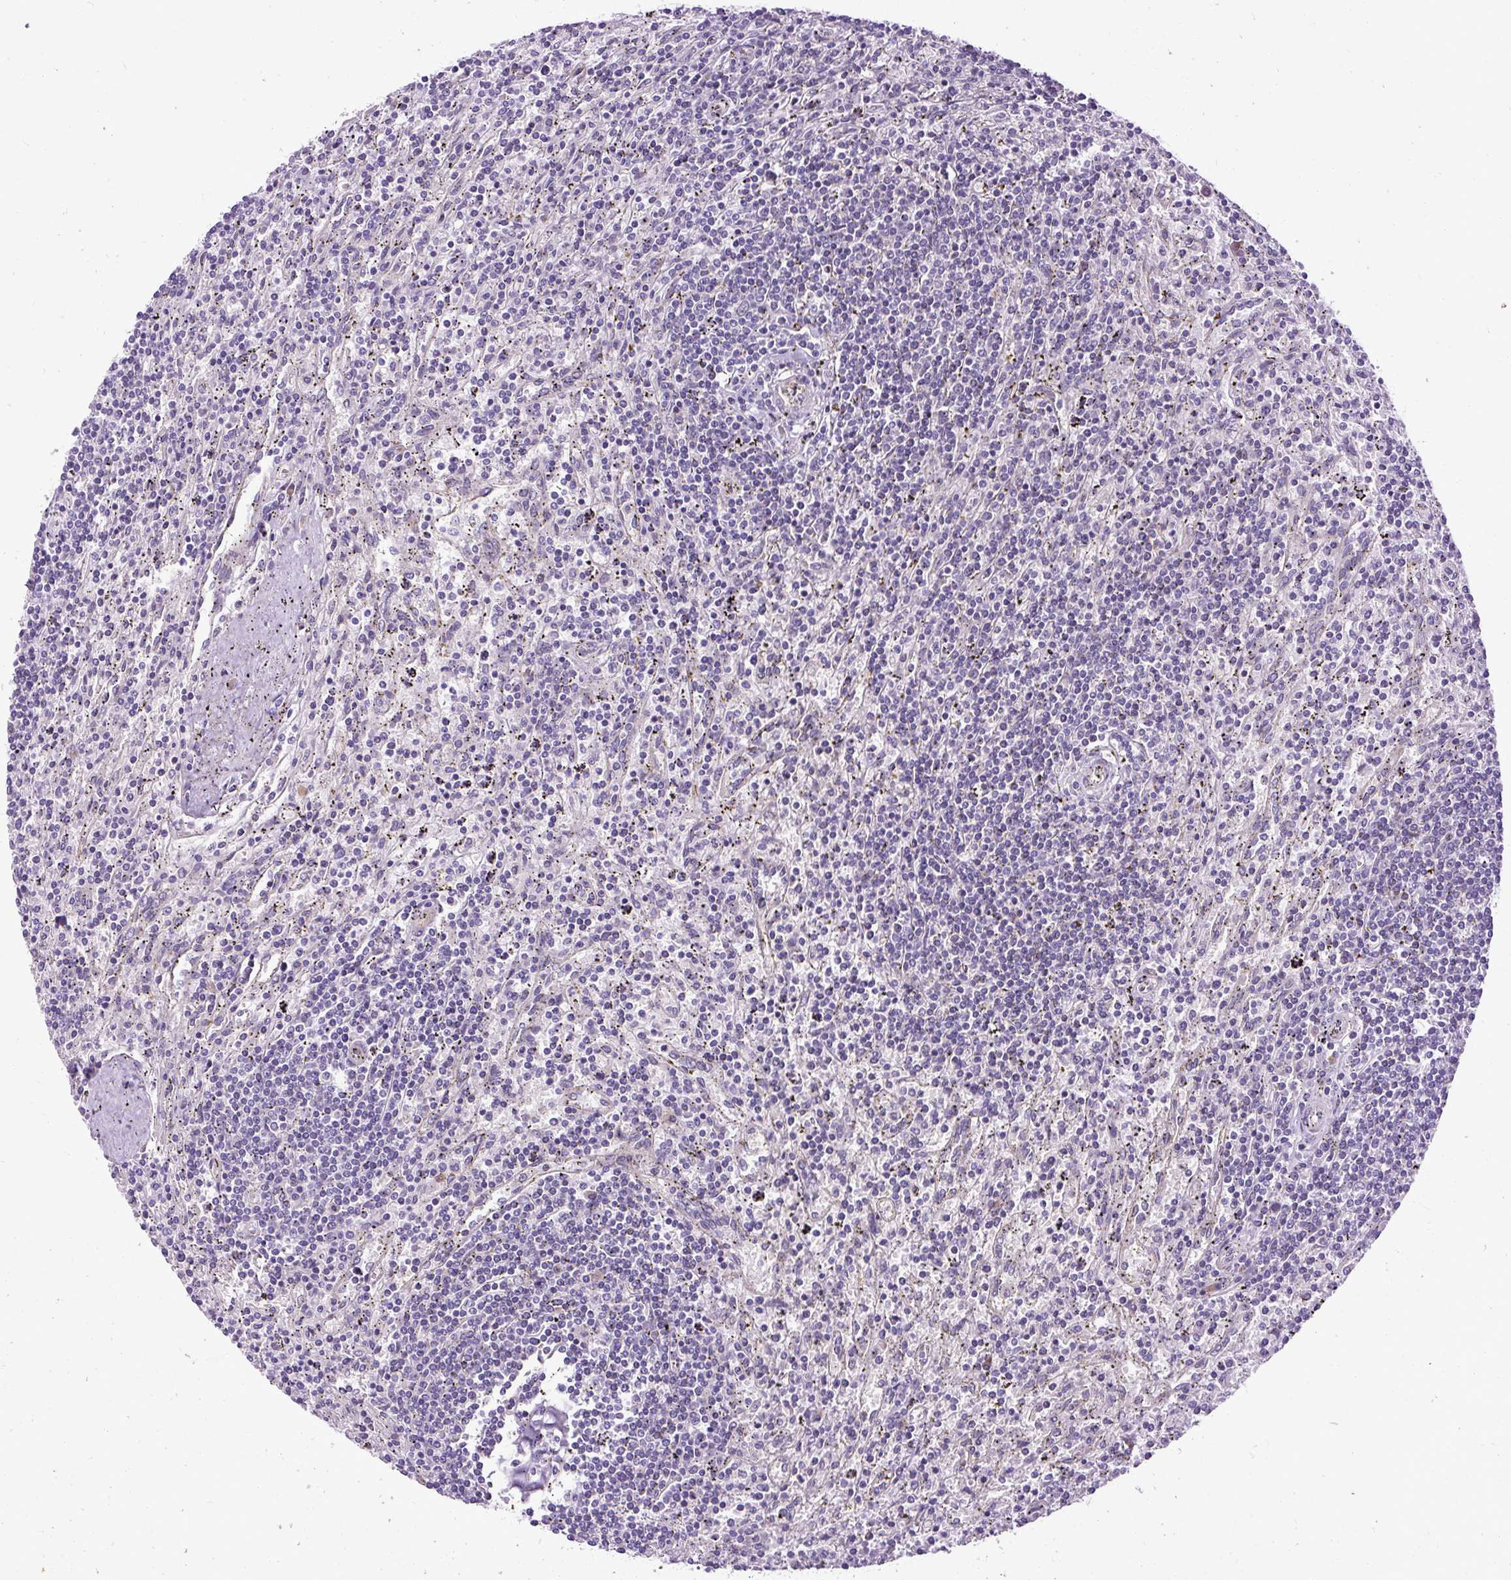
{"staining": {"intensity": "negative", "quantity": "none", "location": "none"}, "tissue": "lymphoma", "cell_type": "Tumor cells", "image_type": "cancer", "snomed": [{"axis": "morphology", "description": "Malignant lymphoma, non-Hodgkin's type, Low grade"}, {"axis": "topography", "description": "Spleen"}], "caption": "Lymphoma was stained to show a protein in brown. There is no significant staining in tumor cells.", "gene": "FAM149A", "patient": {"sex": "male", "age": 76}}